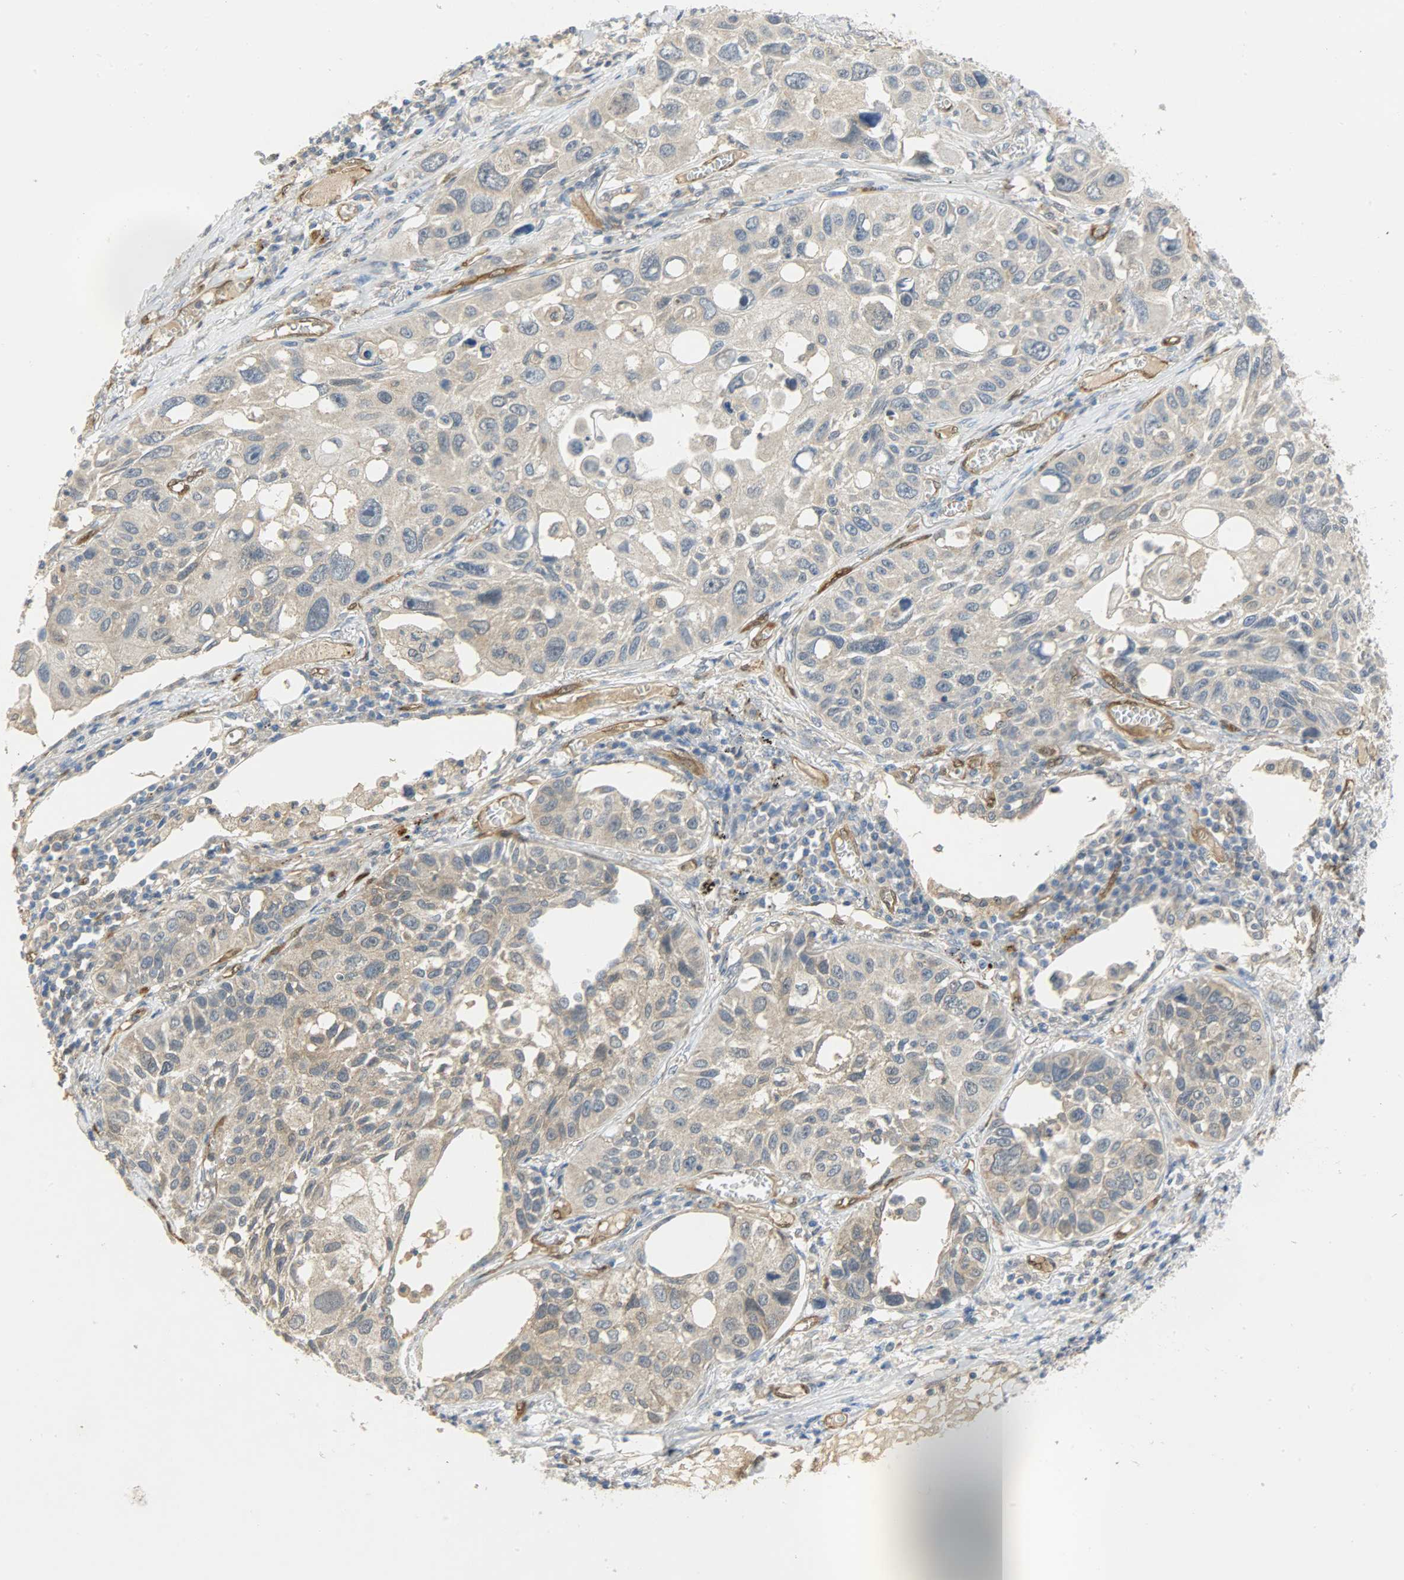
{"staining": {"intensity": "weak", "quantity": ">75%", "location": "cytoplasmic/membranous"}, "tissue": "lung cancer", "cell_type": "Tumor cells", "image_type": "cancer", "snomed": [{"axis": "morphology", "description": "Squamous cell carcinoma, NOS"}, {"axis": "topography", "description": "Lung"}], "caption": "Lung squamous cell carcinoma stained with a brown dye demonstrates weak cytoplasmic/membranous positive expression in about >75% of tumor cells.", "gene": "FKBP1A", "patient": {"sex": "male", "age": 71}}